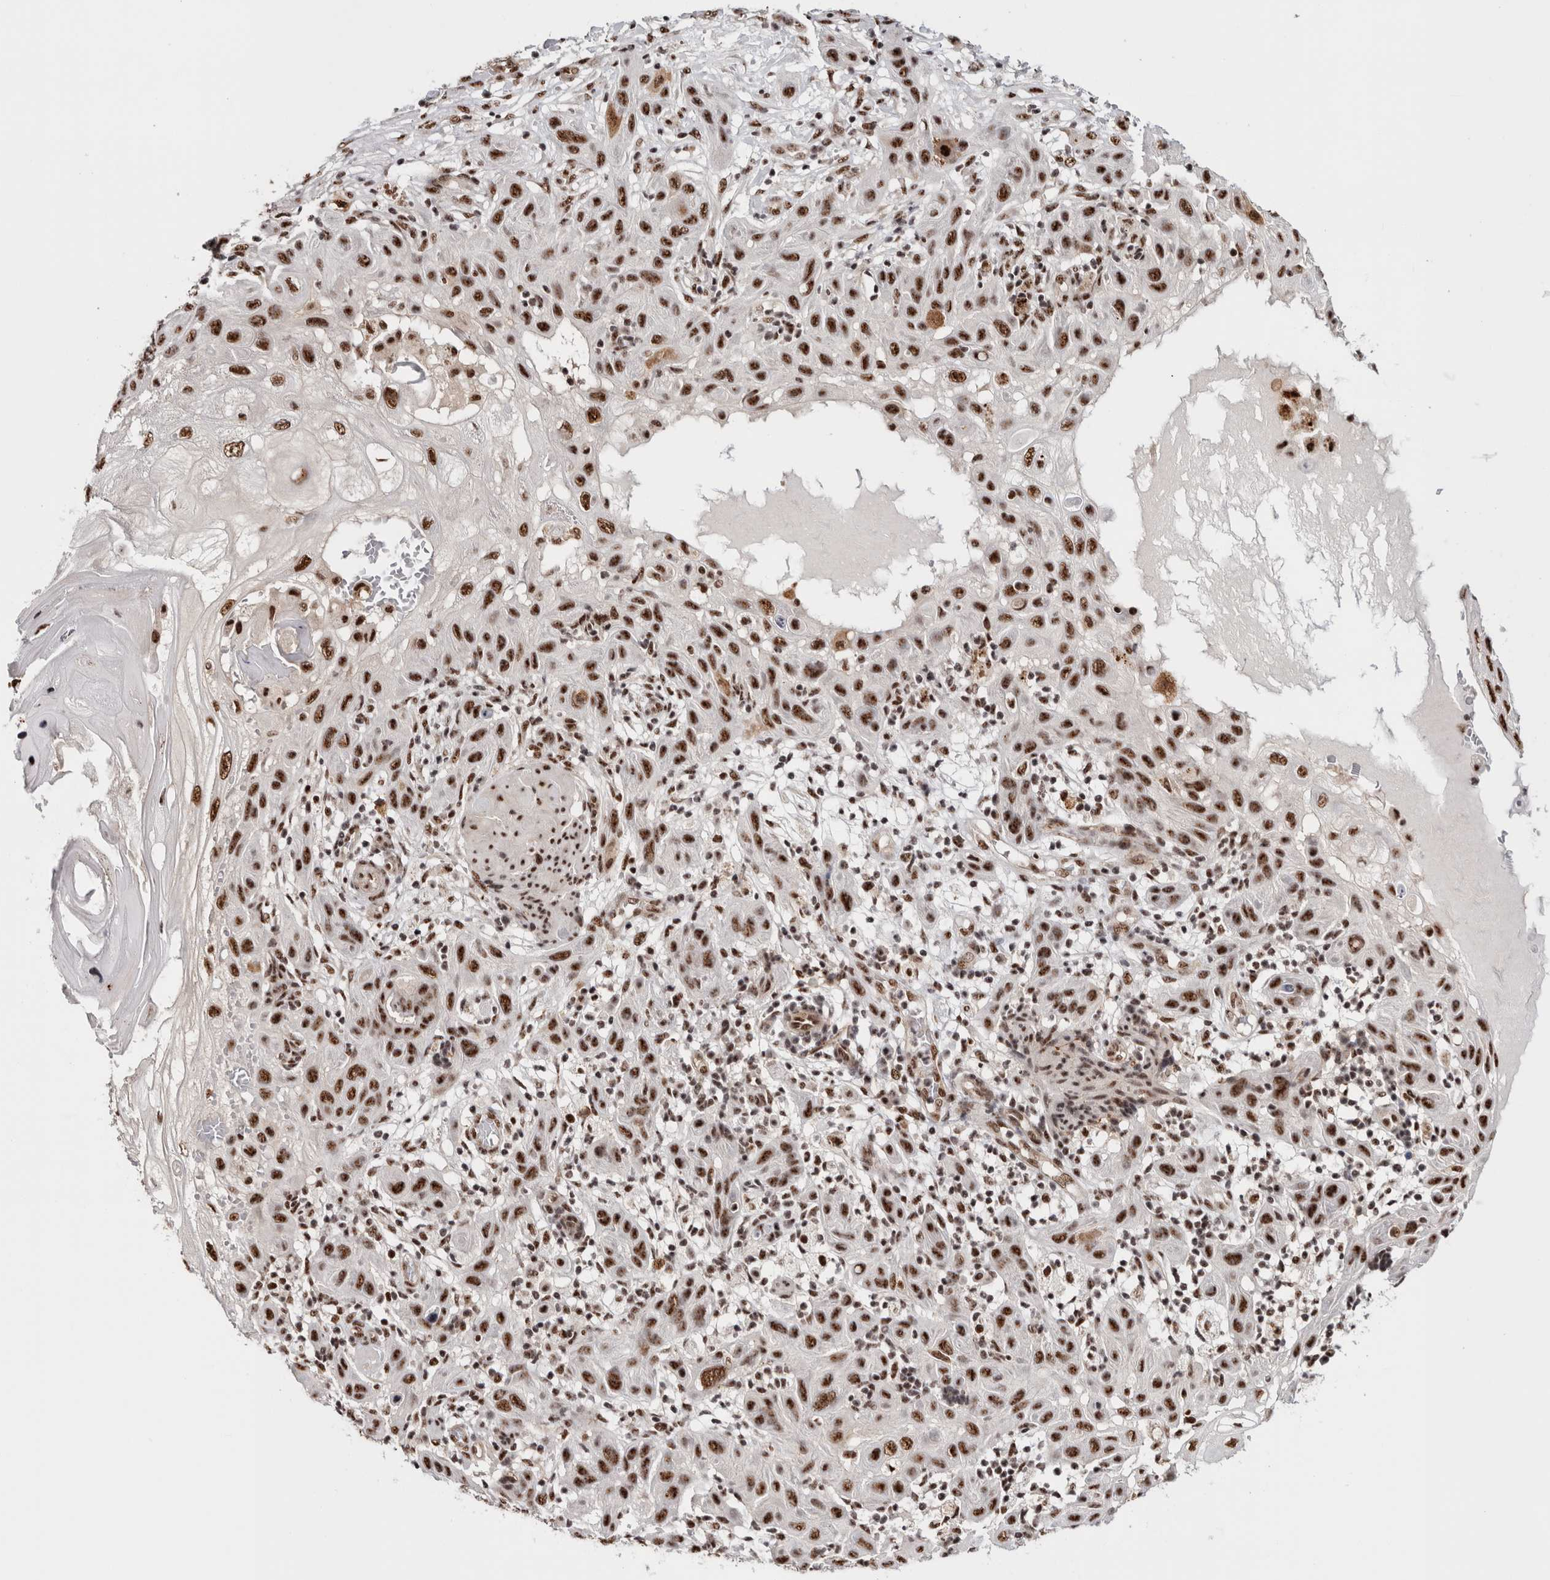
{"staining": {"intensity": "strong", "quantity": ">75%", "location": "nuclear"}, "tissue": "skin cancer", "cell_type": "Tumor cells", "image_type": "cancer", "snomed": [{"axis": "morphology", "description": "Squamous cell carcinoma, NOS"}, {"axis": "topography", "description": "Skin"}], "caption": "Strong nuclear expression is identified in approximately >75% of tumor cells in skin cancer (squamous cell carcinoma). Using DAB (brown) and hematoxylin (blue) stains, captured at high magnification using brightfield microscopy.", "gene": "MKNK1", "patient": {"sex": "female", "age": 96}}